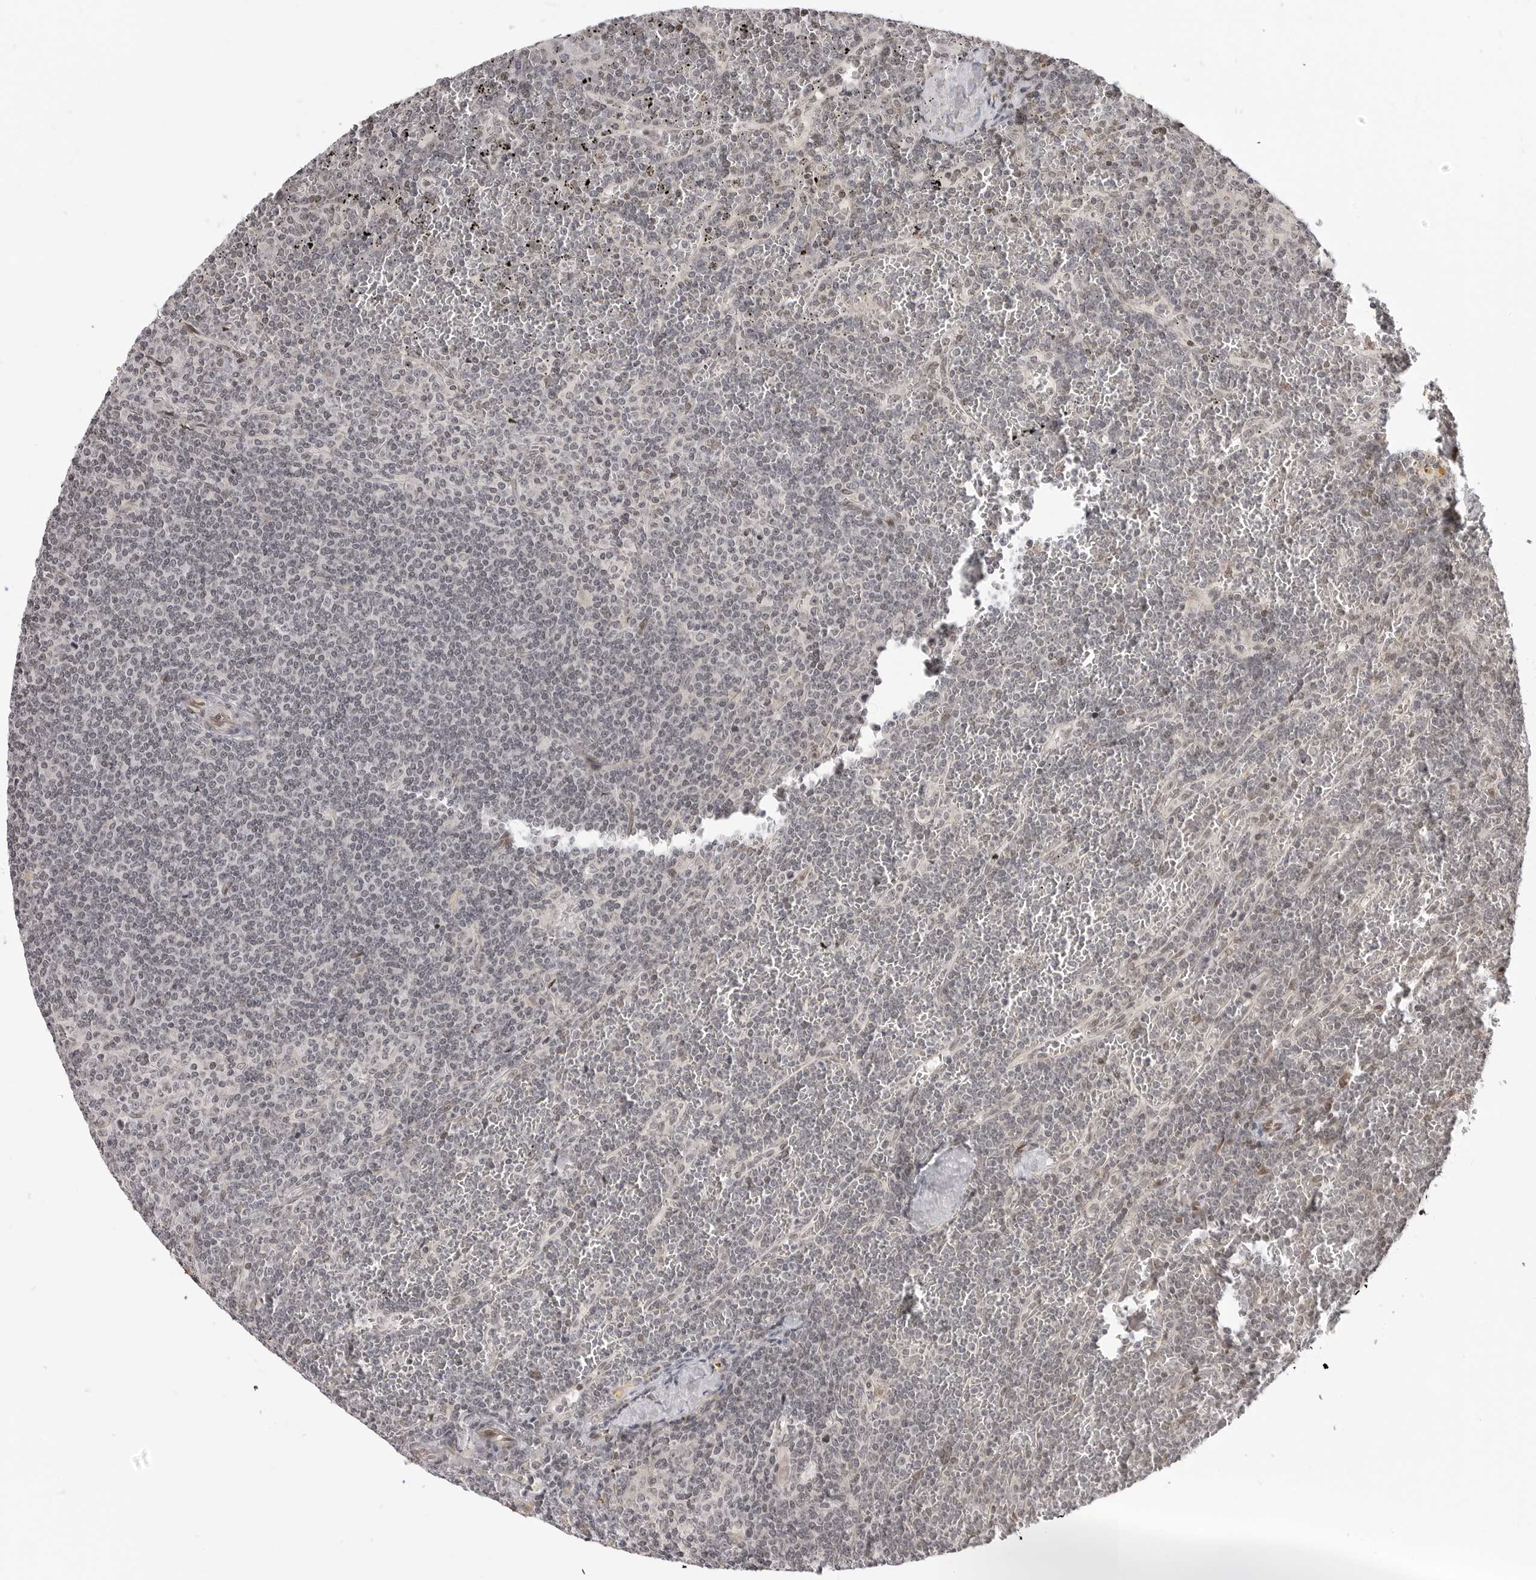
{"staining": {"intensity": "weak", "quantity": "<25%", "location": "nuclear"}, "tissue": "lymphoma", "cell_type": "Tumor cells", "image_type": "cancer", "snomed": [{"axis": "morphology", "description": "Malignant lymphoma, non-Hodgkin's type, Low grade"}, {"axis": "topography", "description": "Spleen"}], "caption": "IHC image of neoplastic tissue: human low-grade malignant lymphoma, non-Hodgkin's type stained with DAB demonstrates no significant protein staining in tumor cells.", "gene": "C8orf33", "patient": {"sex": "female", "age": 19}}